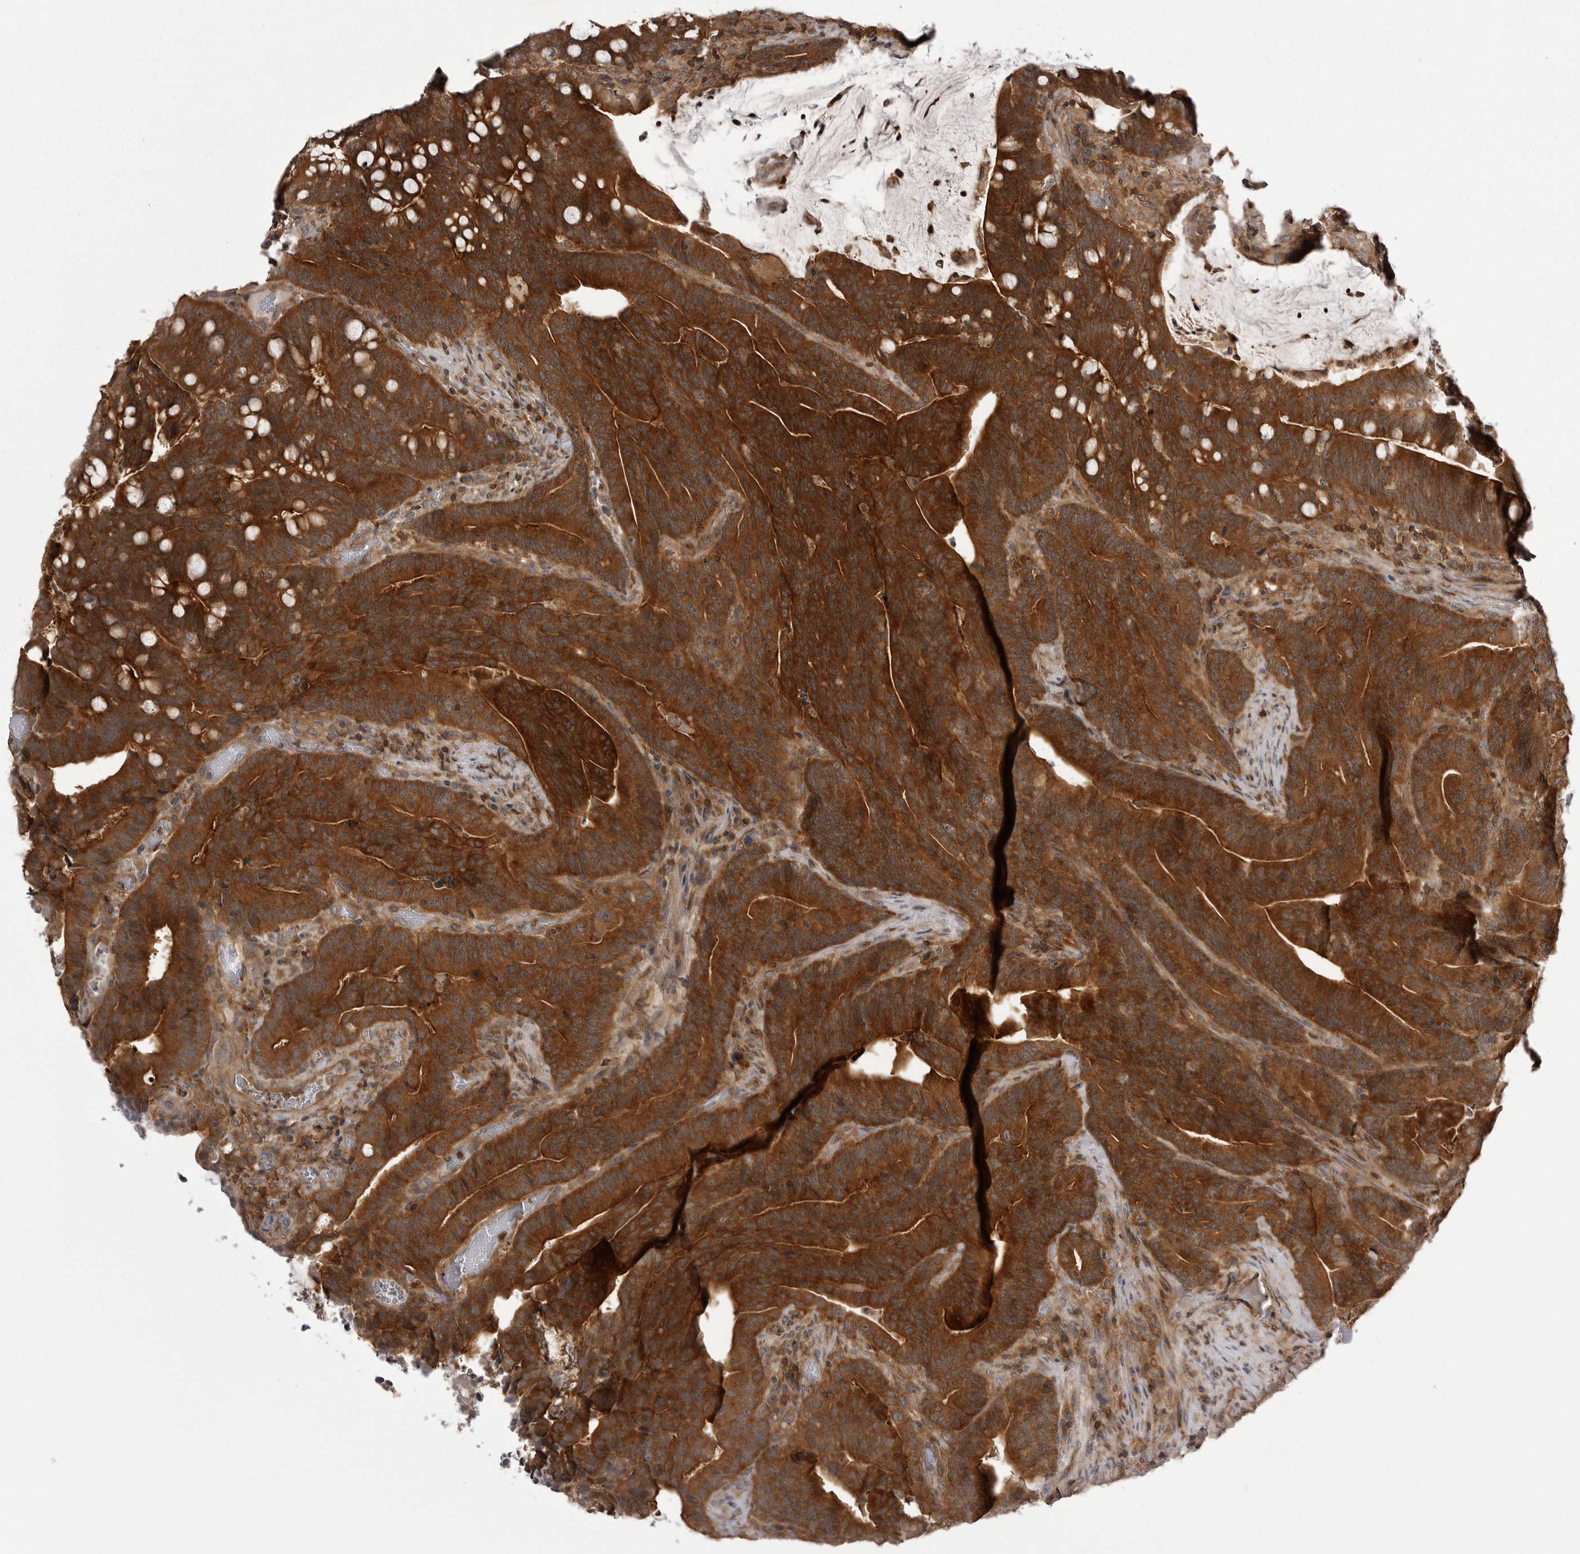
{"staining": {"intensity": "strong", "quantity": ">75%", "location": "cytoplasmic/membranous"}, "tissue": "colorectal cancer", "cell_type": "Tumor cells", "image_type": "cancer", "snomed": [{"axis": "morphology", "description": "Adenocarcinoma, NOS"}, {"axis": "topography", "description": "Colon"}], "caption": "Strong cytoplasmic/membranous positivity for a protein is present in about >75% of tumor cells of colorectal cancer (adenocarcinoma) using immunohistochemistry.", "gene": "STK24", "patient": {"sex": "female", "age": 66}}